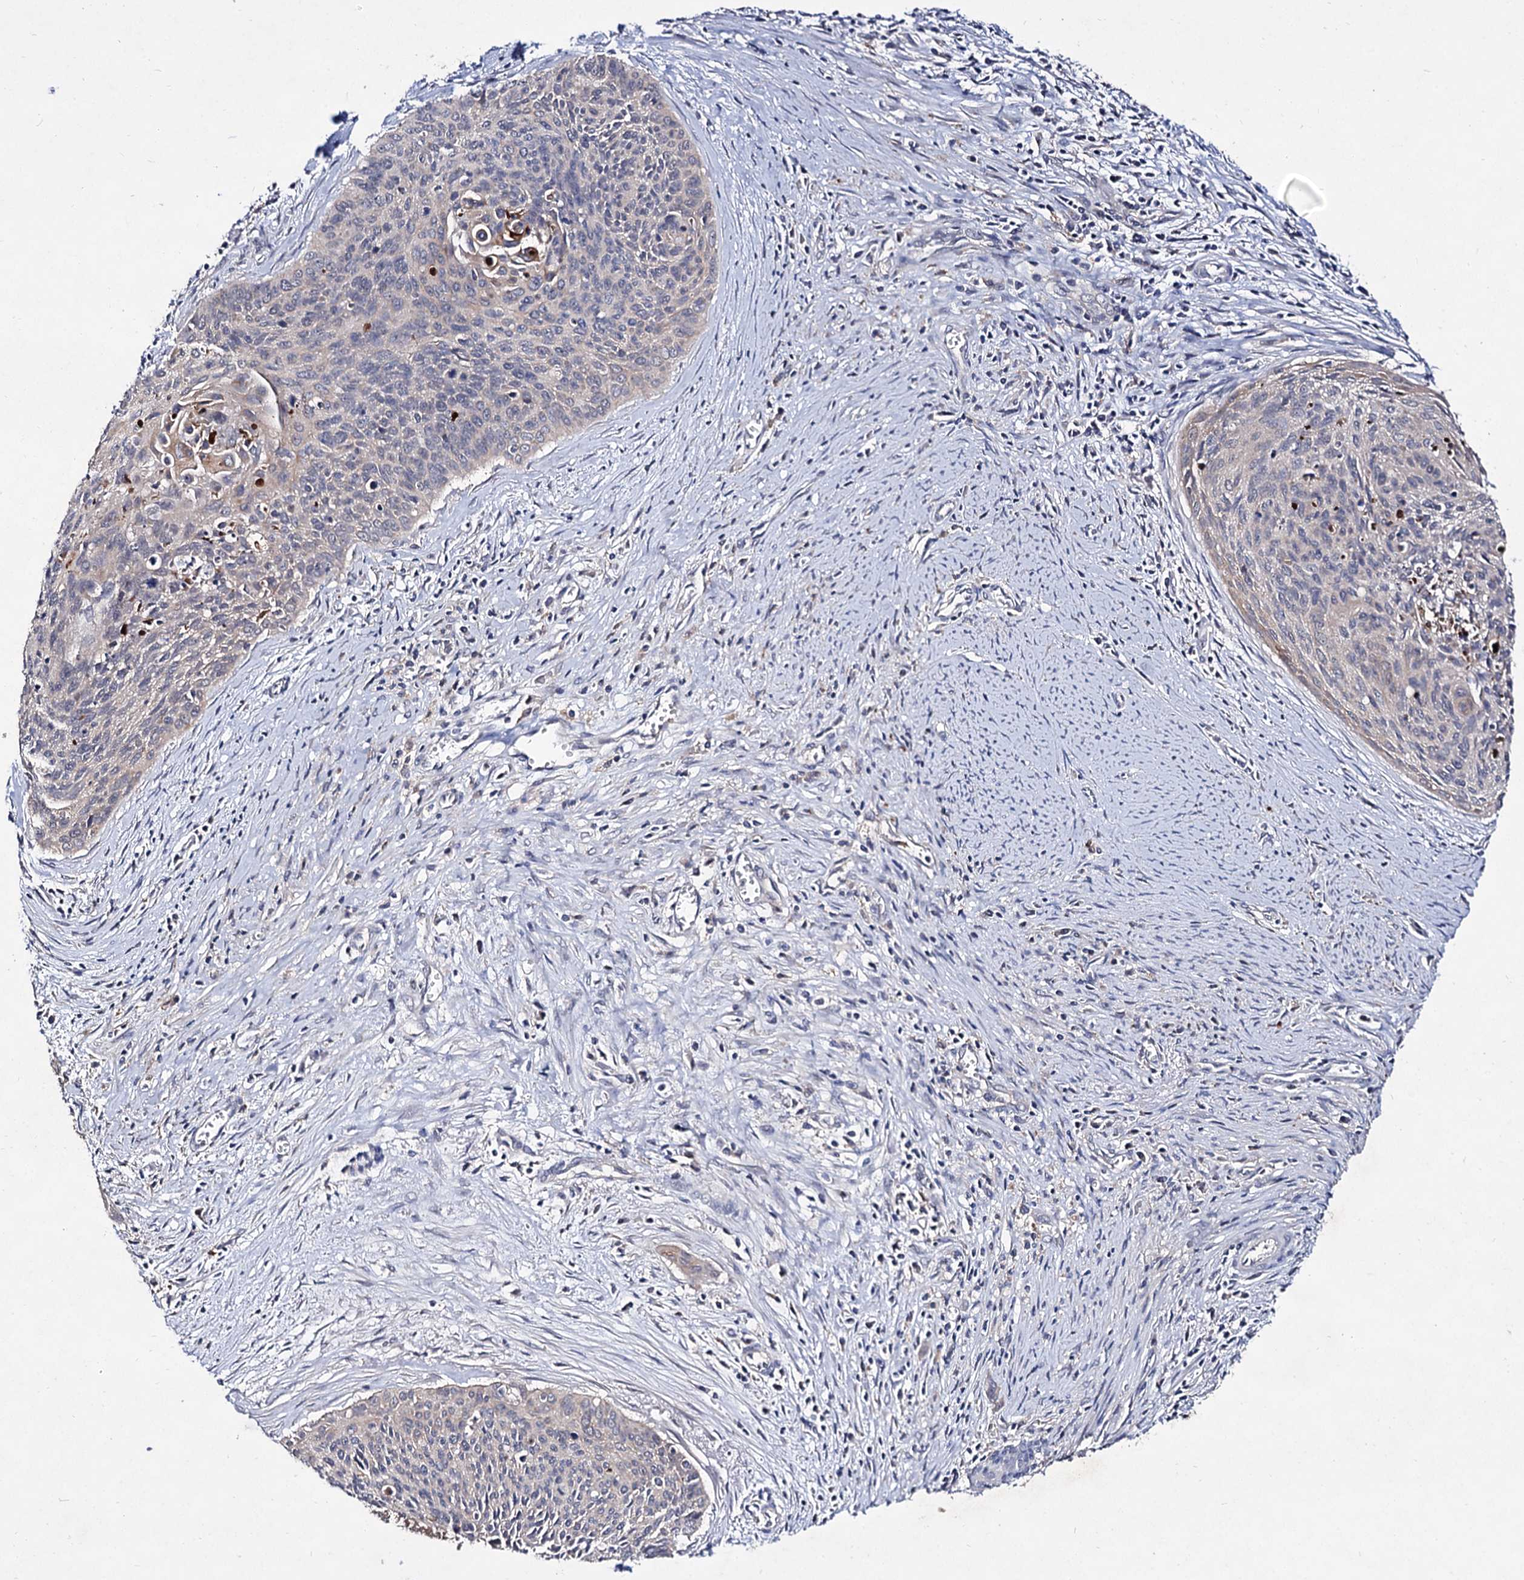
{"staining": {"intensity": "negative", "quantity": "none", "location": "none"}, "tissue": "cervical cancer", "cell_type": "Tumor cells", "image_type": "cancer", "snomed": [{"axis": "morphology", "description": "Squamous cell carcinoma, NOS"}, {"axis": "topography", "description": "Cervix"}], "caption": "Tumor cells are negative for protein expression in human cervical squamous cell carcinoma.", "gene": "ACTR6", "patient": {"sex": "female", "age": 55}}